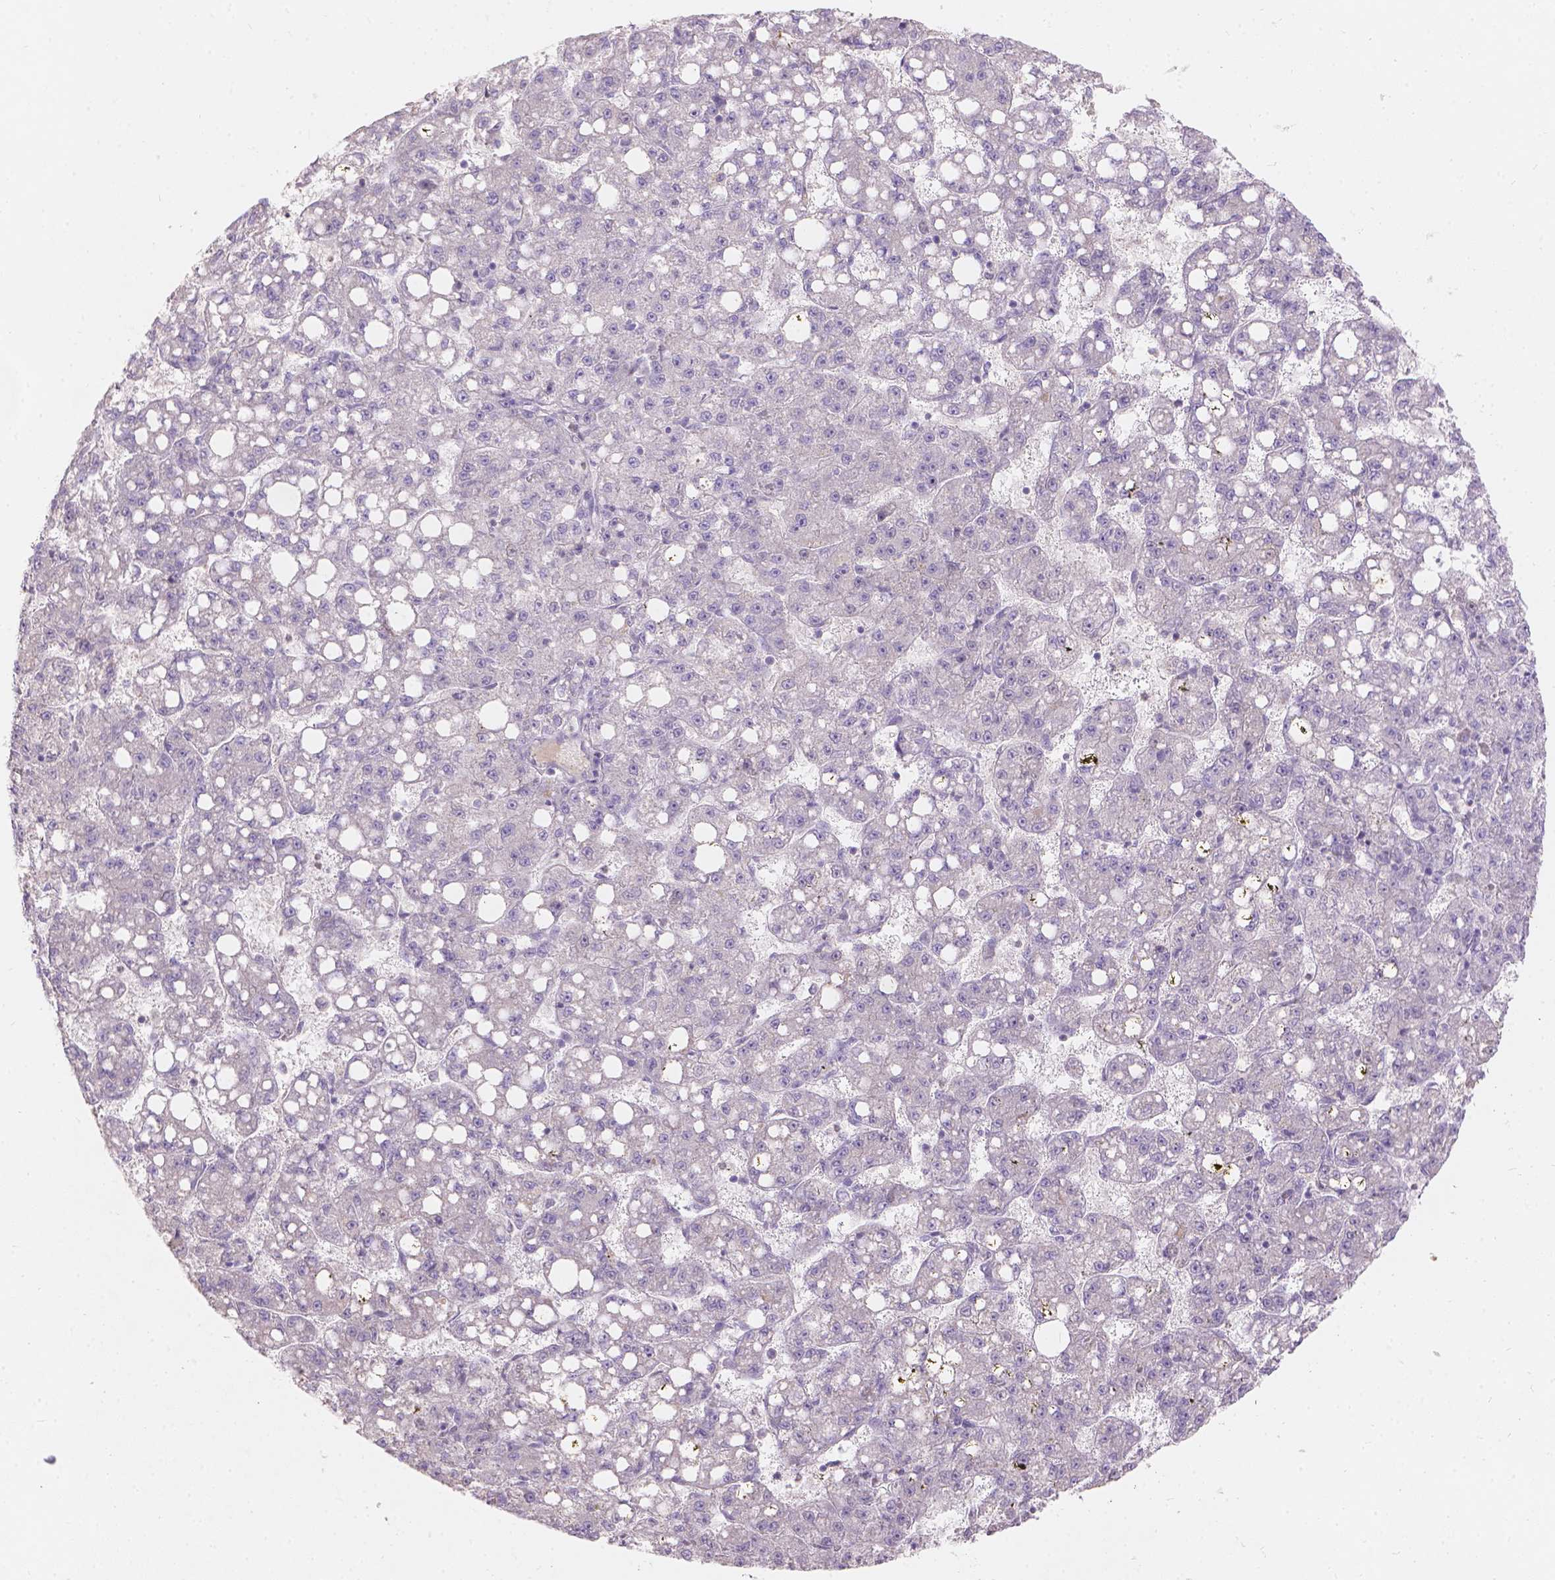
{"staining": {"intensity": "negative", "quantity": "none", "location": "none"}, "tissue": "liver cancer", "cell_type": "Tumor cells", "image_type": "cancer", "snomed": [{"axis": "morphology", "description": "Carcinoma, Hepatocellular, NOS"}, {"axis": "topography", "description": "Liver"}], "caption": "Immunohistochemistry (IHC) of human hepatocellular carcinoma (liver) demonstrates no expression in tumor cells.", "gene": "DCAF4L1", "patient": {"sex": "female", "age": 65}}